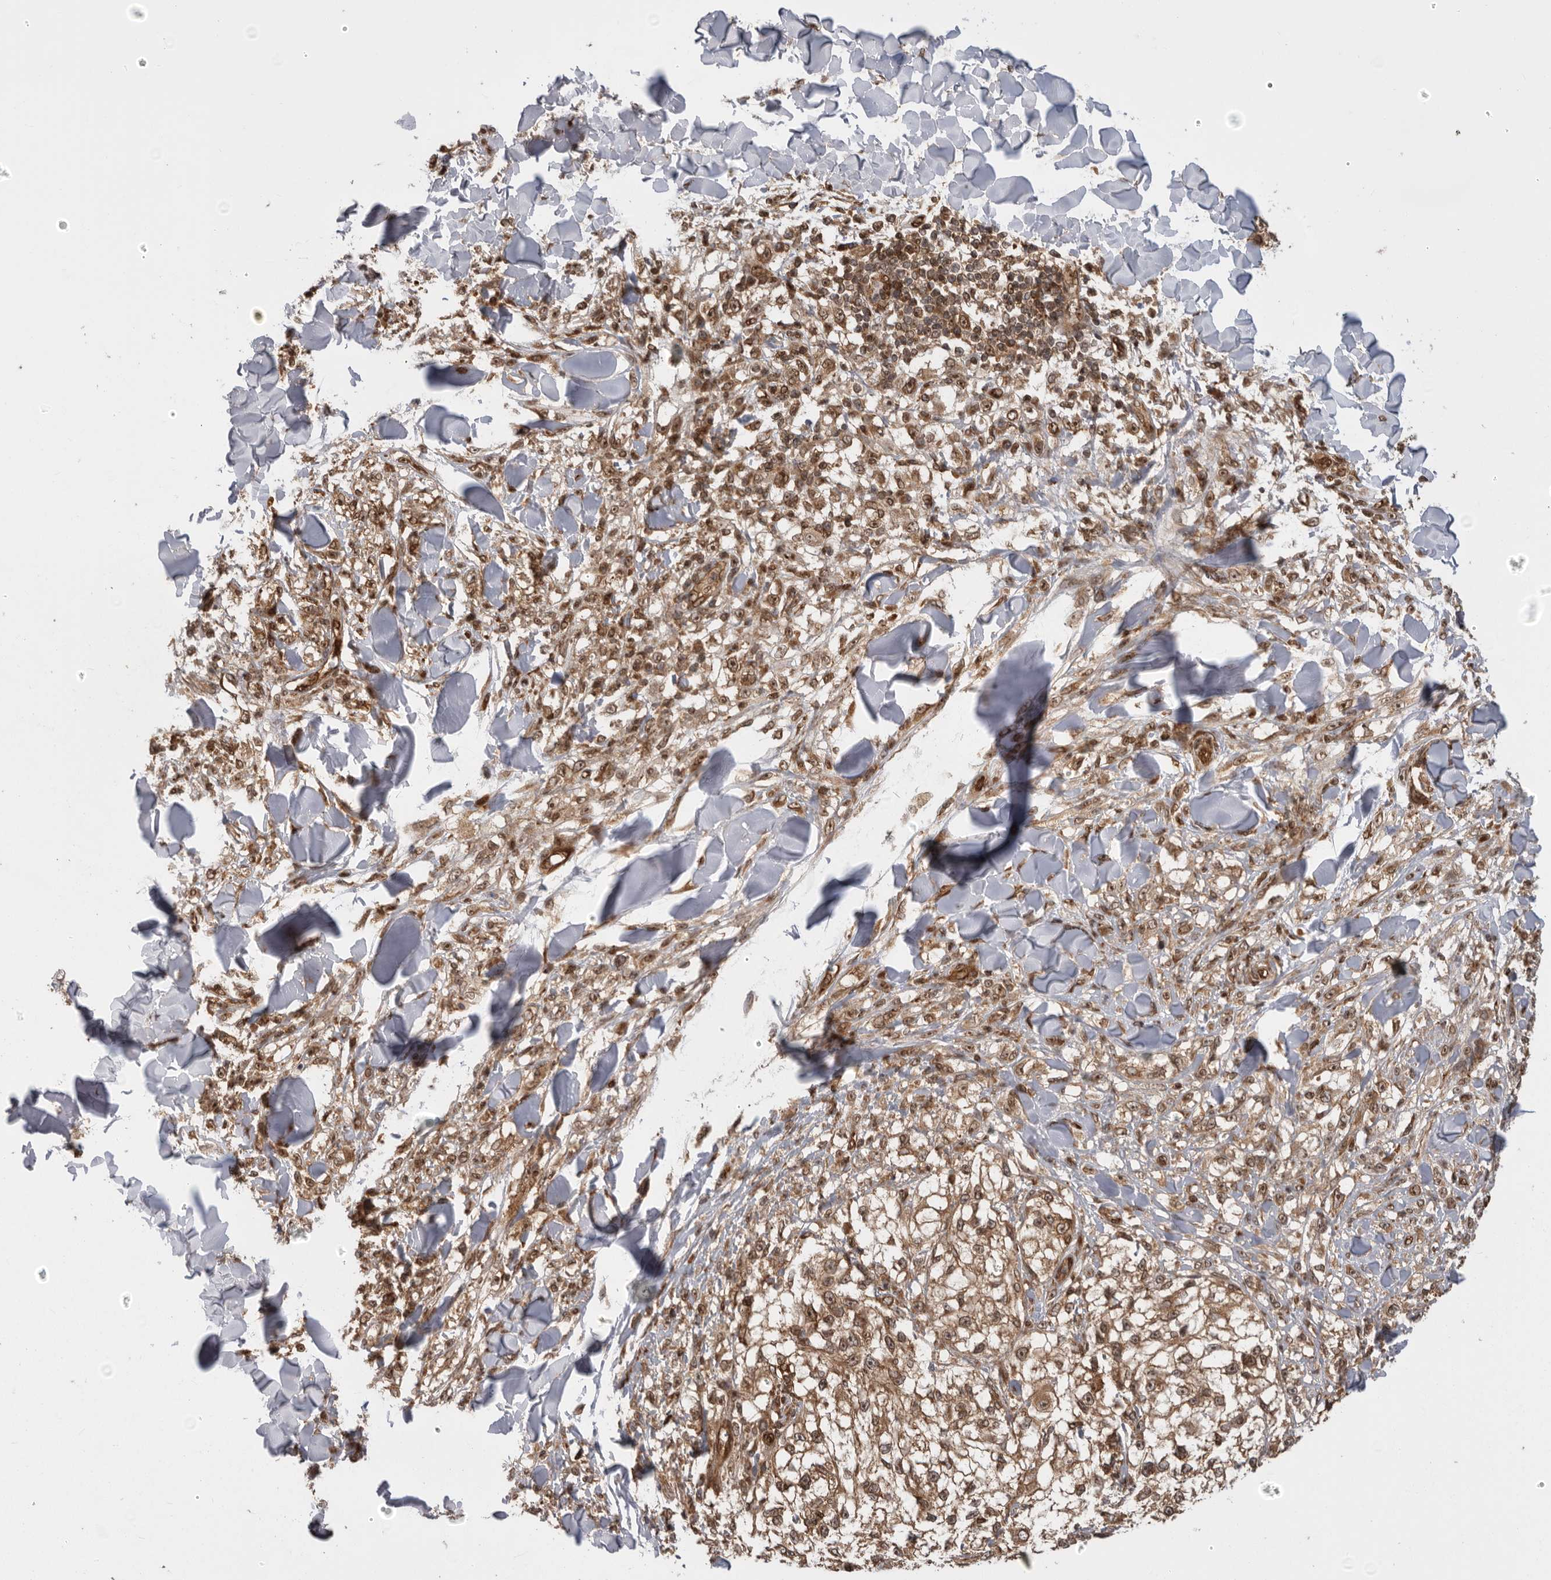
{"staining": {"intensity": "moderate", "quantity": ">75%", "location": "nuclear"}, "tissue": "melanoma", "cell_type": "Tumor cells", "image_type": "cancer", "snomed": [{"axis": "morphology", "description": "Malignant melanoma, NOS"}, {"axis": "topography", "description": "Skin of head"}], "caption": "Moderate nuclear positivity for a protein is seen in about >75% of tumor cells of malignant melanoma using immunohistochemistry (IHC).", "gene": "DHDDS", "patient": {"sex": "male", "age": 83}}